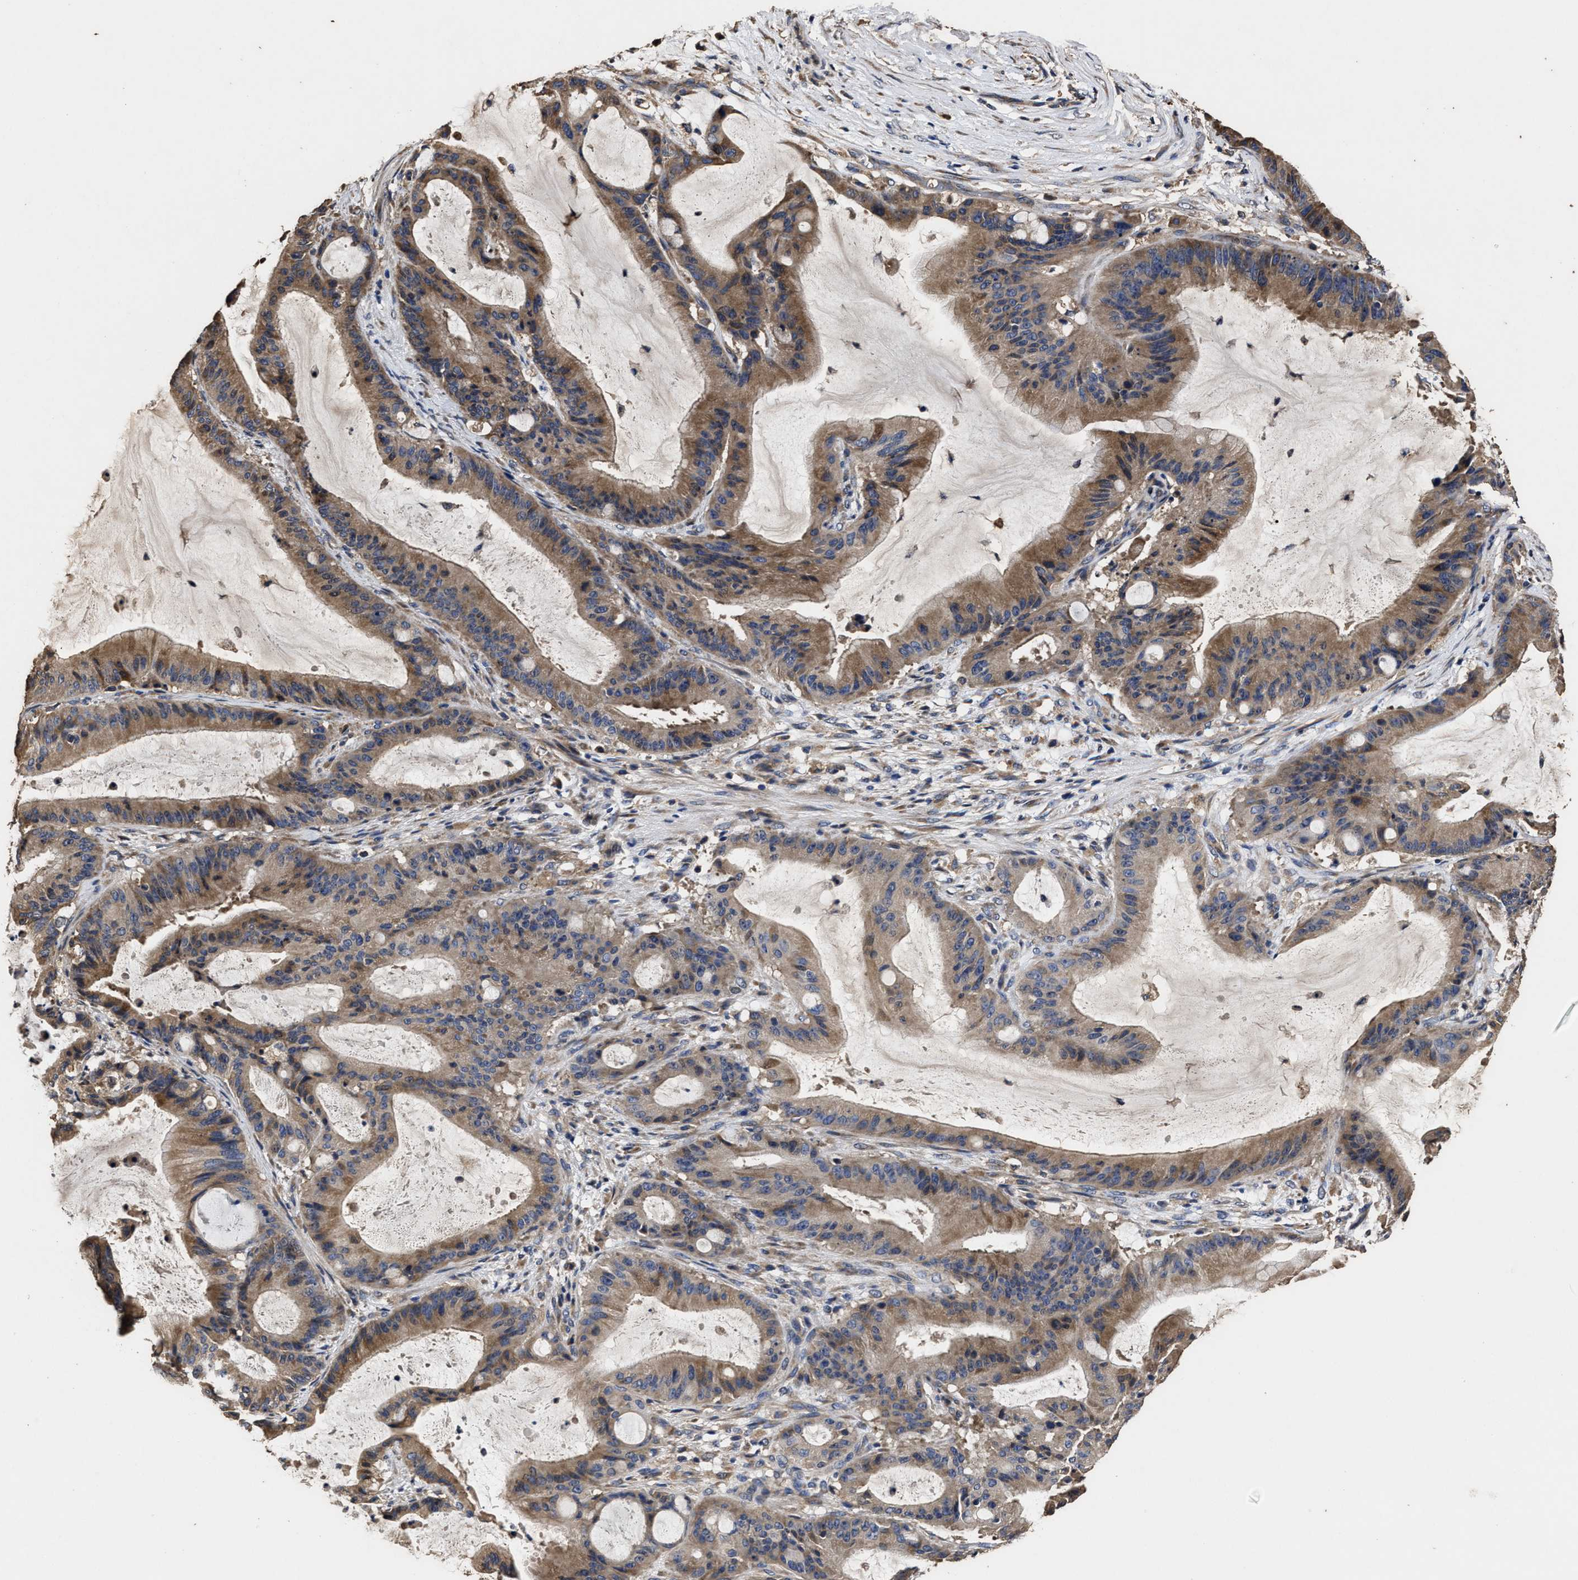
{"staining": {"intensity": "moderate", "quantity": ">75%", "location": "cytoplasmic/membranous"}, "tissue": "liver cancer", "cell_type": "Tumor cells", "image_type": "cancer", "snomed": [{"axis": "morphology", "description": "Normal tissue, NOS"}, {"axis": "morphology", "description": "Cholangiocarcinoma"}, {"axis": "topography", "description": "Liver"}, {"axis": "topography", "description": "Peripheral nerve tissue"}], "caption": "The immunohistochemical stain highlights moderate cytoplasmic/membranous staining in tumor cells of cholangiocarcinoma (liver) tissue.", "gene": "PPM1K", "patient": {"sex": "female", "age": 73}}